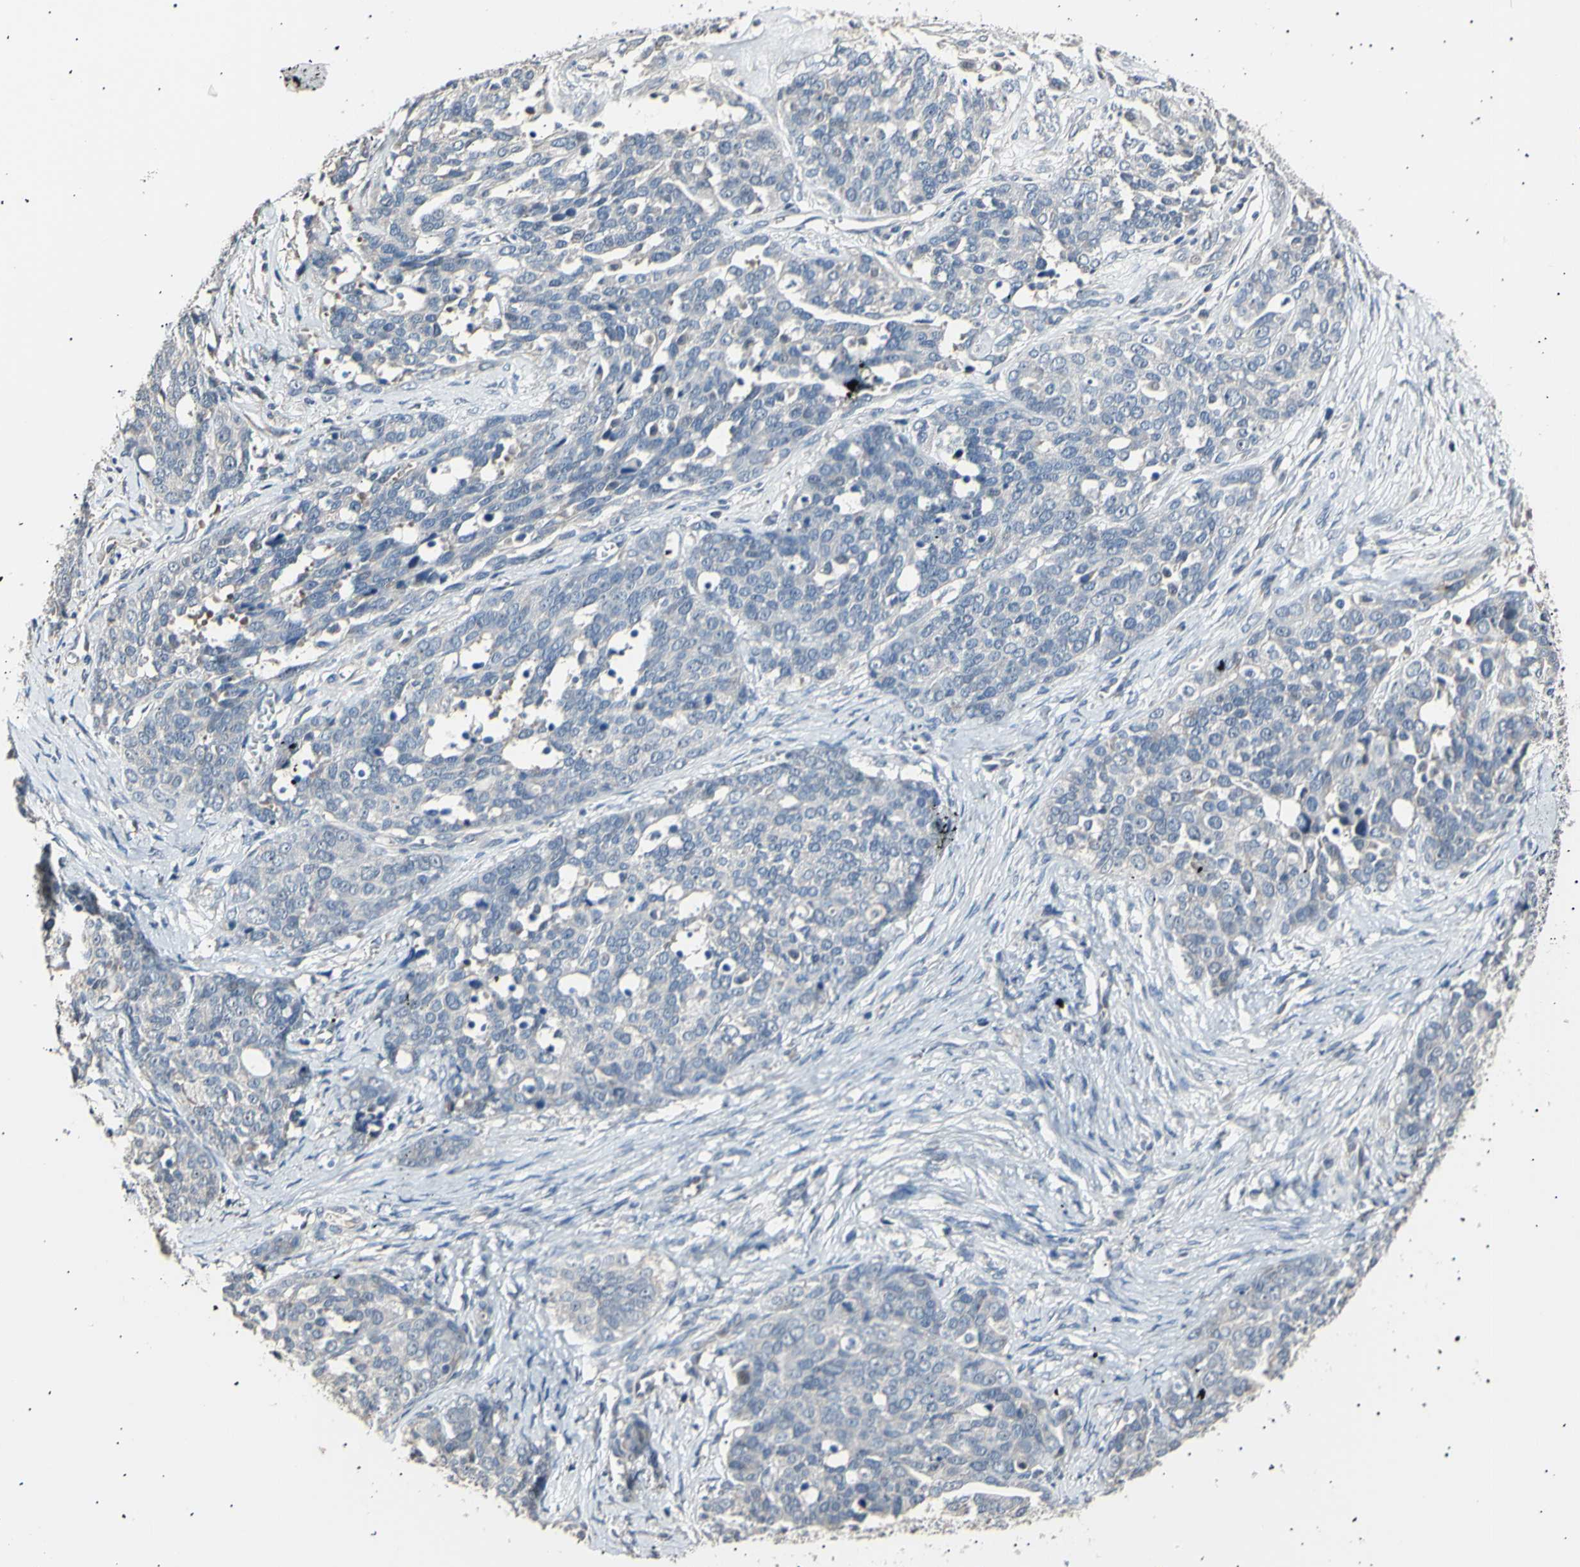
{"staining": {"intensity": "negative", "quantity": "none", "location": "none"}, "tissue": "ovarian cancer", "cell_type": "Tumor cells", "image_type": "cancer", "snomed": [{"axis": "morphology", "description": "Cystadenocarcinoma, serous, NOS"}, {"axis": "topography", "description": "Ovary"}], "caption": "A high-resolution micrograph shows immunohistochemistry (IHC) staining of serous cystadenocarcinoma (ovarian), which exhibits no significant positivity in tumor cells. (DAB (3,3'-diaminobenzidine) IHC, high magnification).", "gene": "LDLR", "patient": {"sex": "female", "age": 44}}